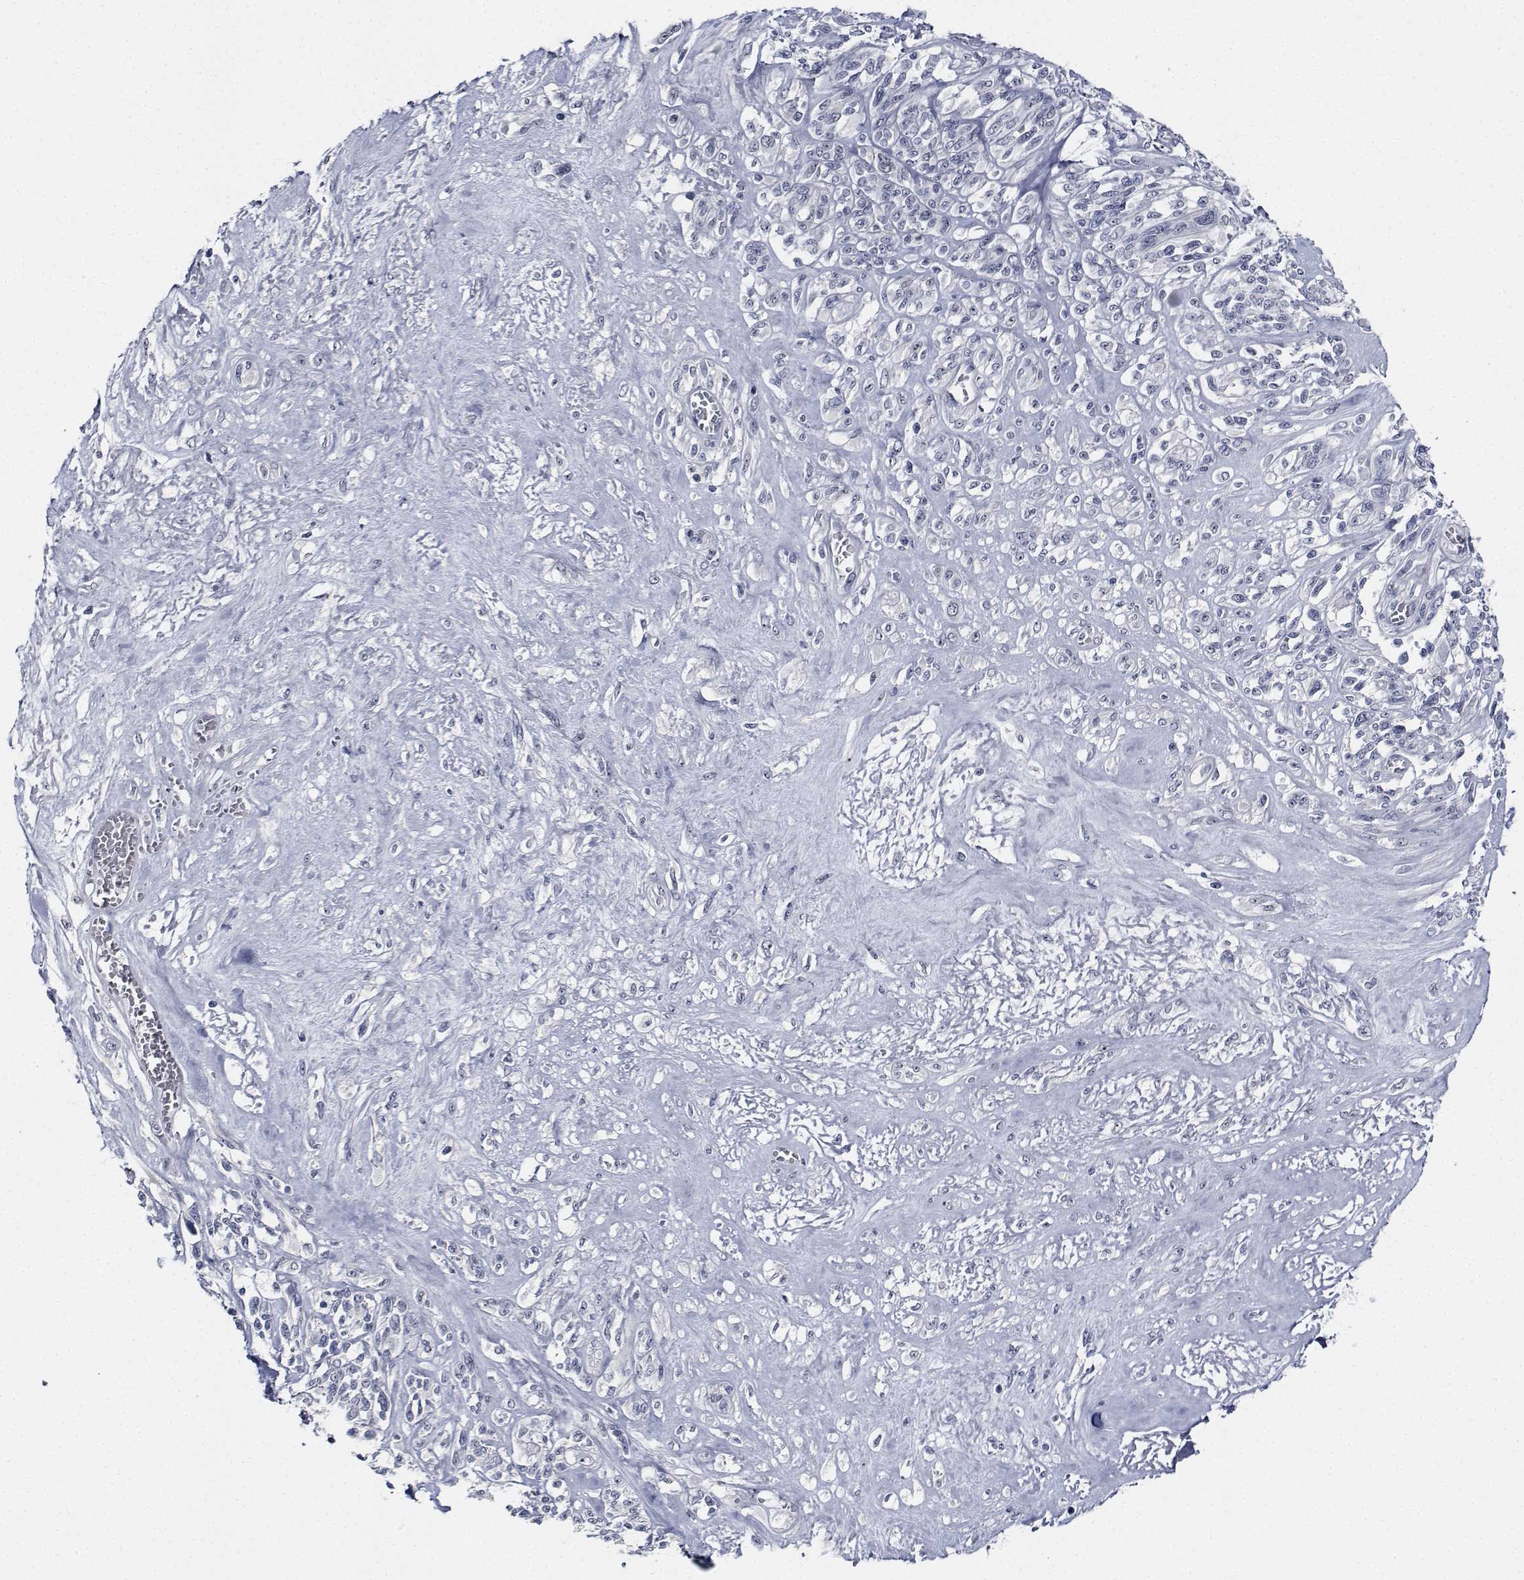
{"staining": {"intensity": "negative", "quantity": "none", "location": "none"}, "tissue": "melanoma", "cell_type": "Tumor cells", "image_type": "cancer", "snomed": [{"axis": "morphology", "description": "Malignant melanoma, NOS"}, {"axis": "topography", "description": "Skin"}], "caption": "Tumor cells are negative for brown protein staining in melanoma.", "gene": "NVL", "patient": {"sex": "female", "age": 91}}